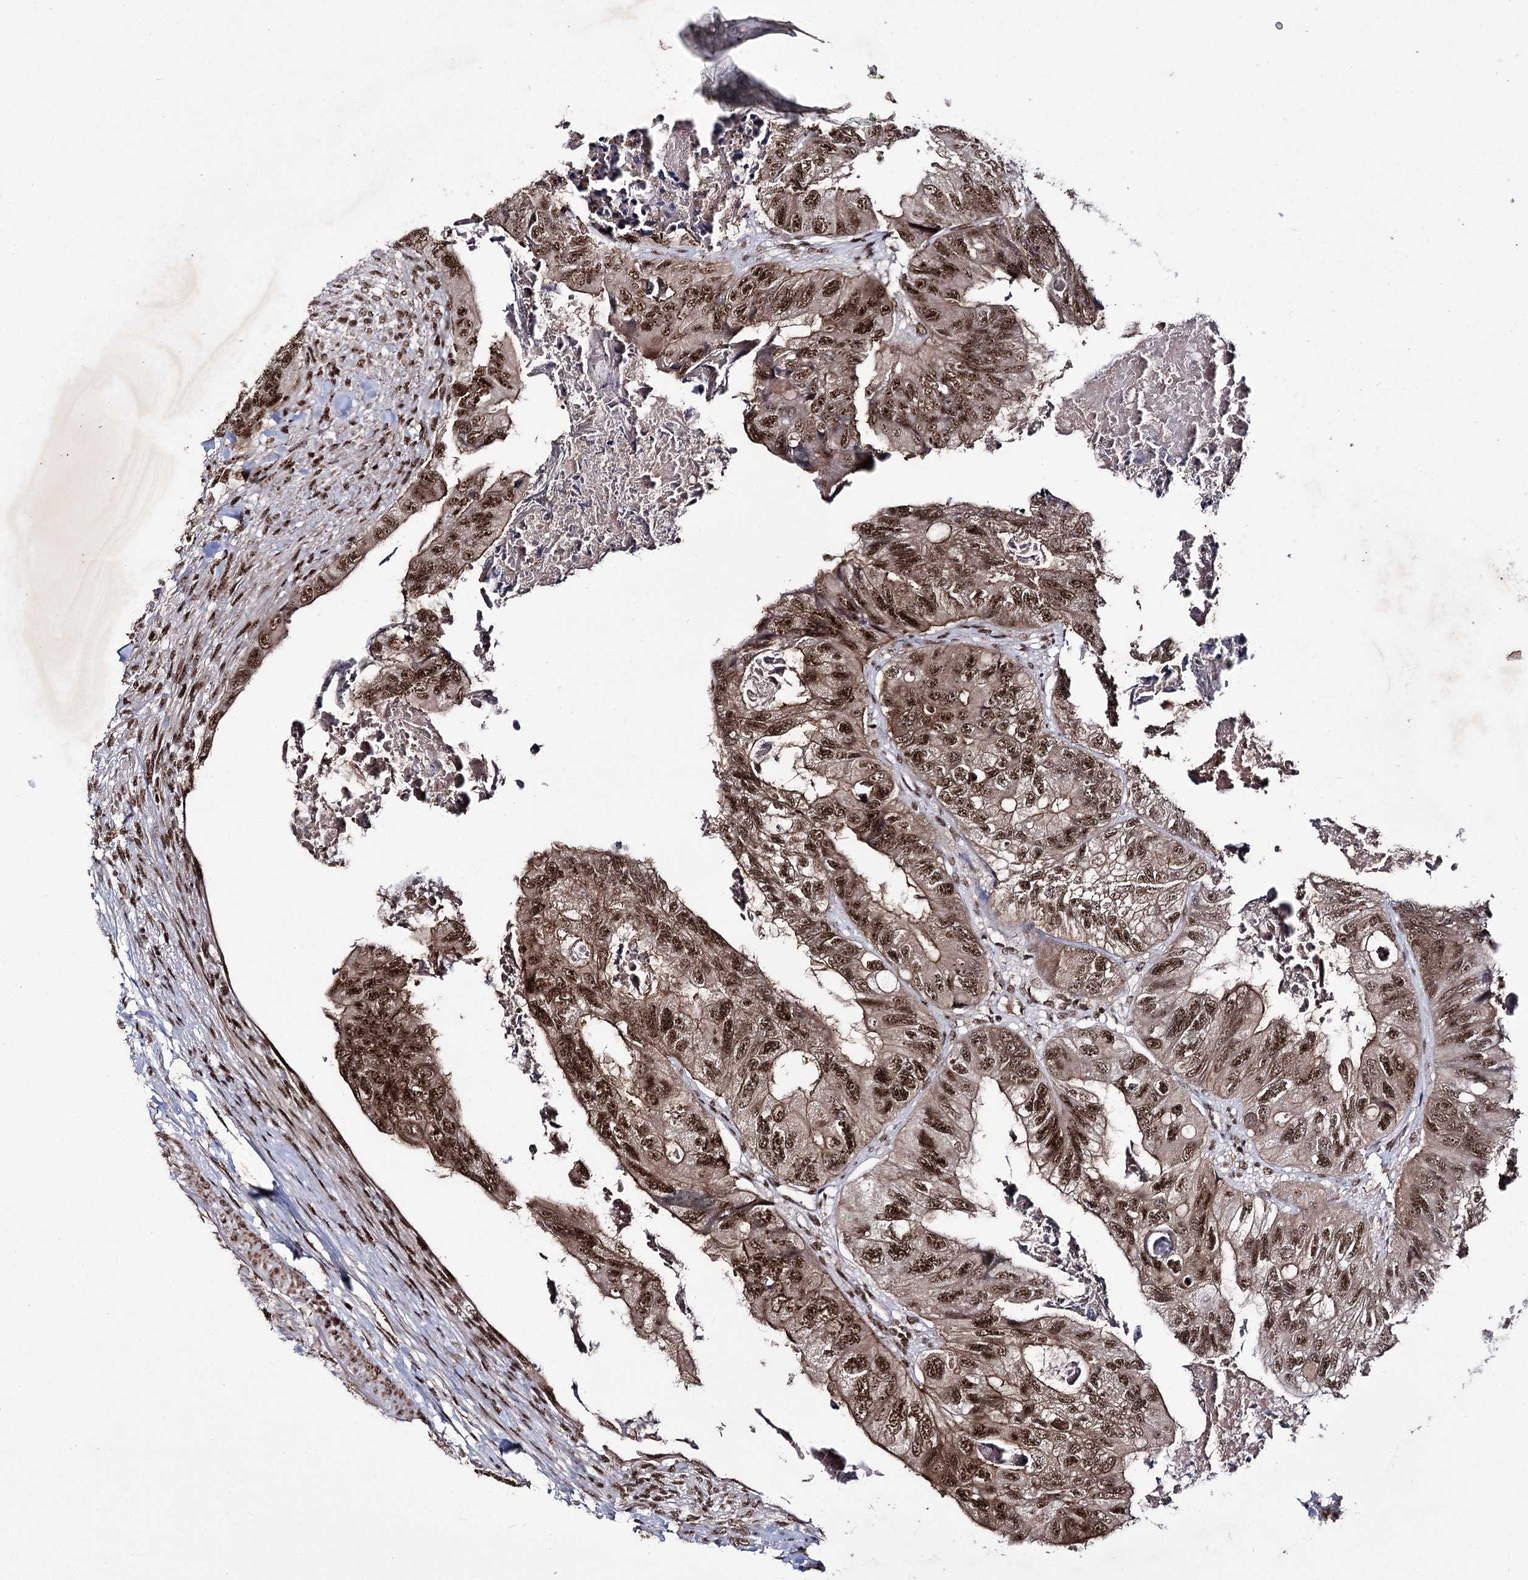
{"staining": {"intensity": "strong", "quantity": ">75%", "location": "nuclear"}, "tissue": "colorectal cancer", "cell_type": "Tumor cells", "image_type": "cancer", "snomed": [{"axis": "morphology", "description": "Adenocarcinoma, NOS"}, {"axis": "topography", "description": "Rectum"}], "caption": "Brown immunohistochemical staining in colorectal adenocarcinoma exhibits strong nuclear staining in approximately >75% of tumor cells. (Brightfield microscopy of DAB IHC at high magnification).", "gene": "PRPF40A", "patient": {"sex": "male", "age": 63}}